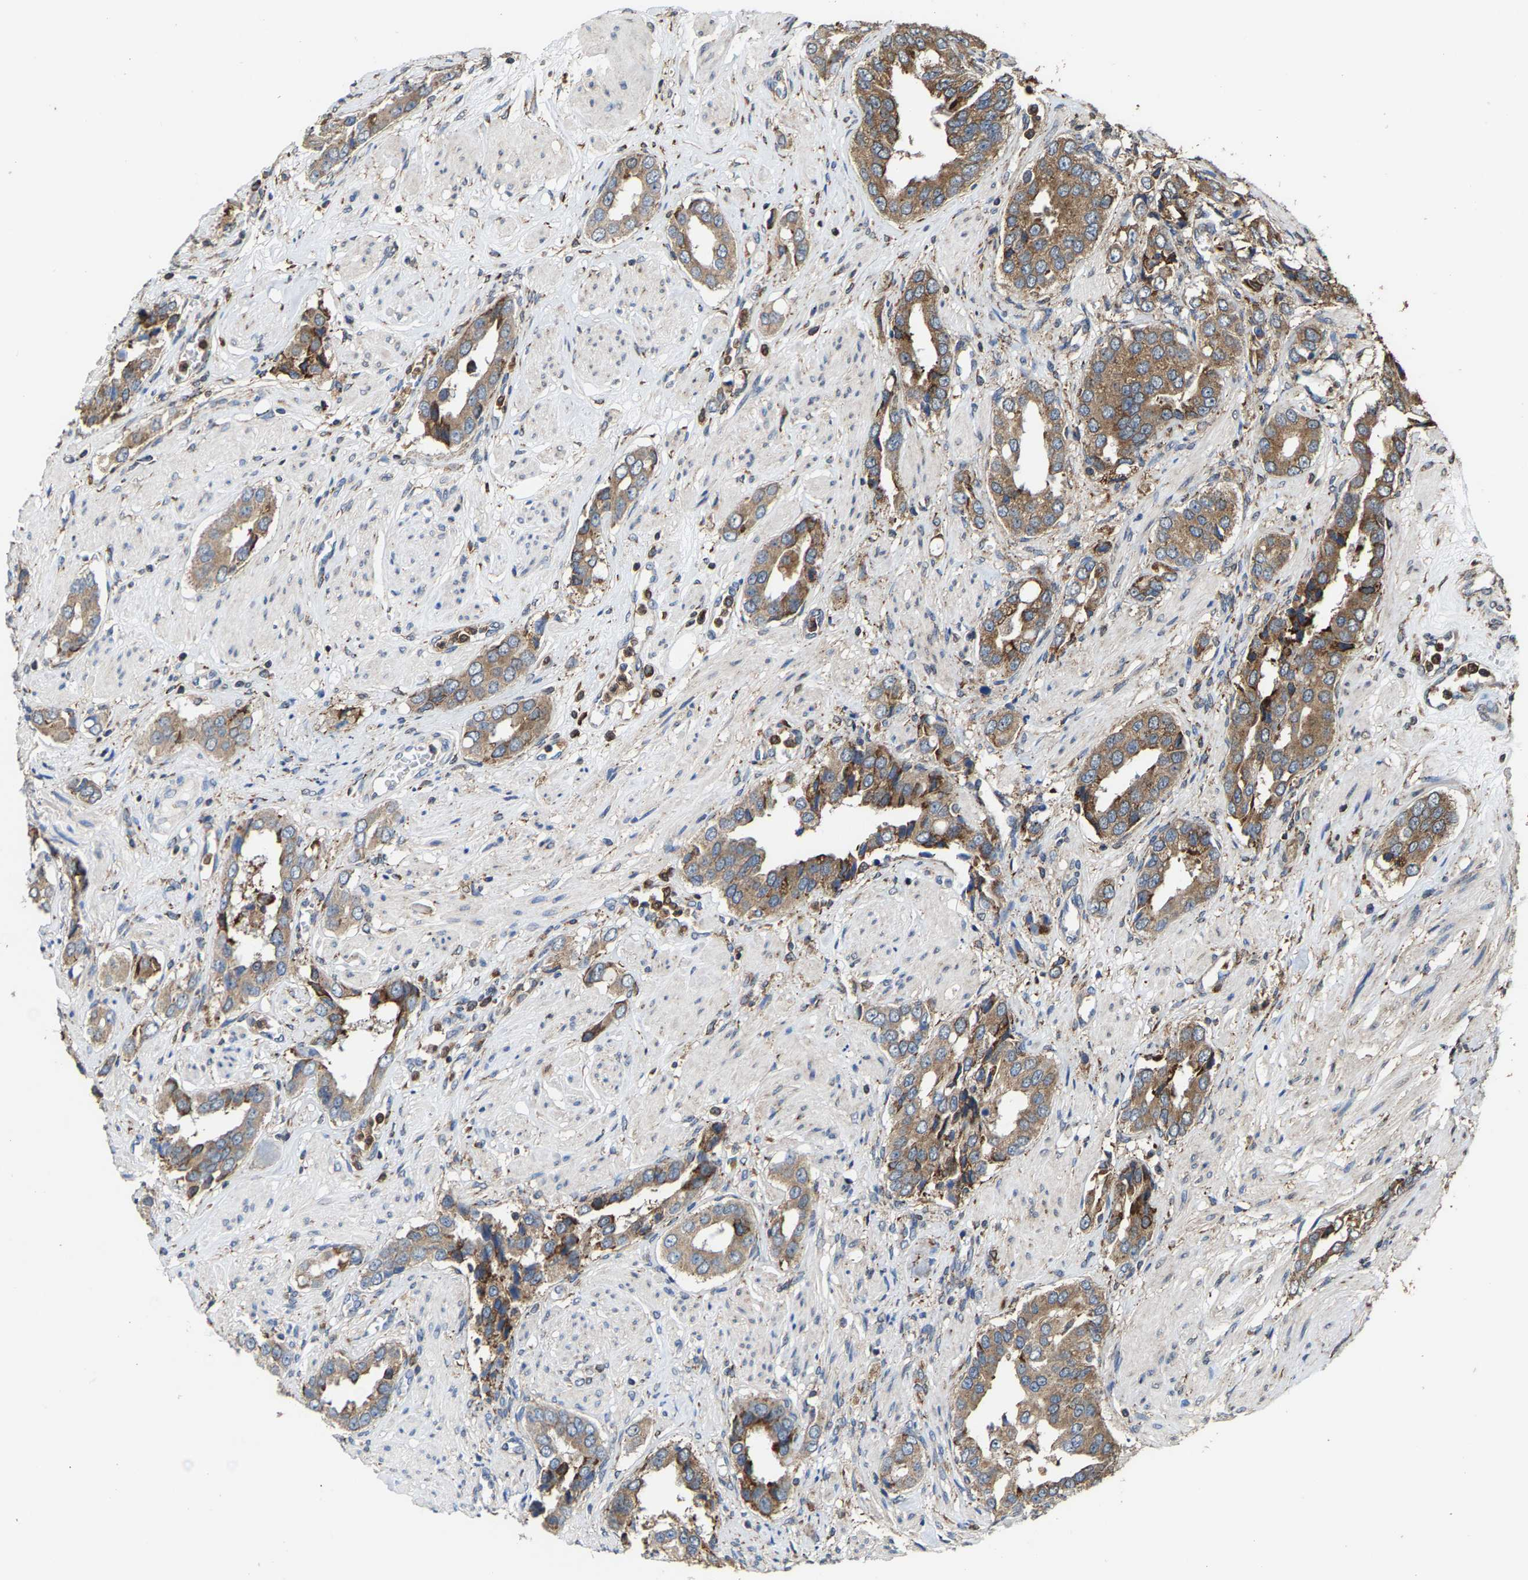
{"staining": {"intensity": "moderate", "quantity": ">75%", "location": "cytoplasmic/membranous"}, "tissue": "prostate cancer", "cell_type": "Tumor cells", "image_type": "cancer", "snomed": [{"axis": "morphology", "description": "Adenocarcinoma, High grade"}, {"axis": "topography", "description": "Prostate"}], "caption": "Prostate cancer (high-grade adenocarcinoma) stained for a protein (brown) demonstrates moderate cytoplasmic/membranous positive positivity in about >75% of tumor cells.", "gene": "FGD3", "patient": {"sex": "male", "age": 52}}